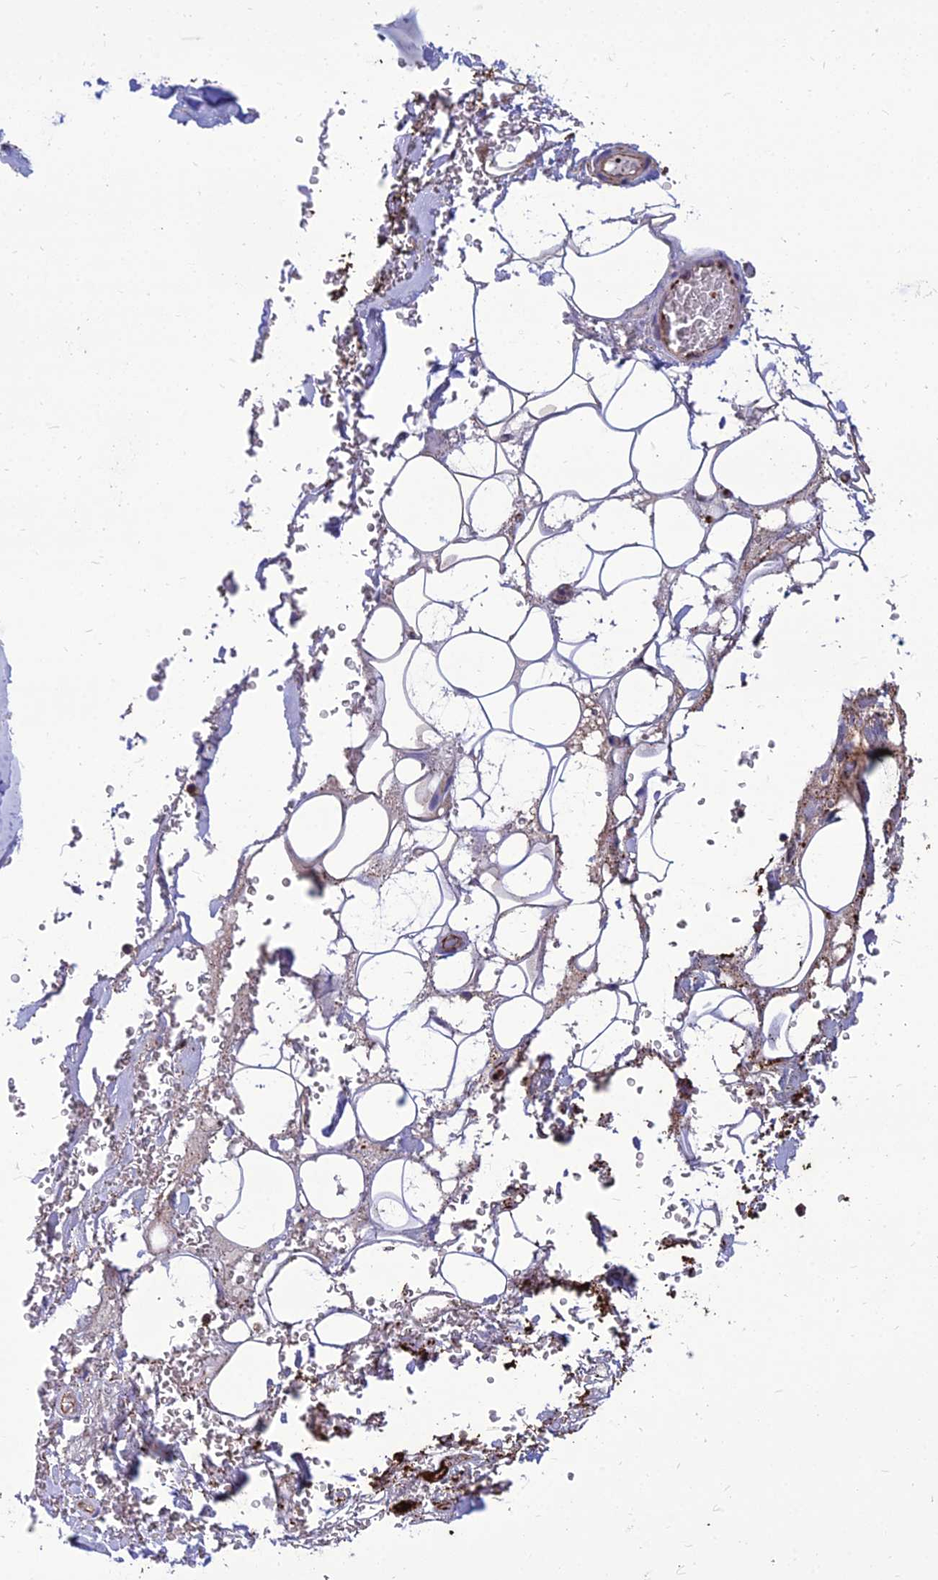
{"staining": {"intensity": "moderate", "quantity": "25%-75%", "location": "cytoplasmic/membranous"}, "tissue": "adipose tissue", "cell_type": "Adipocytes", "image_type": "normal", "snomed": [{"axis": "morphology", "description": "Normal tissue, NOS"}, {"axis": "topography", "description": "Cartilage tissue"}], "caption": "This histopathology image exhibits IHC staining of normal adipose tissue, with medium moderate cytoplasmic/membranous expression in approximately 25%-75% of adipocytes.", "gene": "PSMD11", "patient": {"sex": "female", "age": 63}}